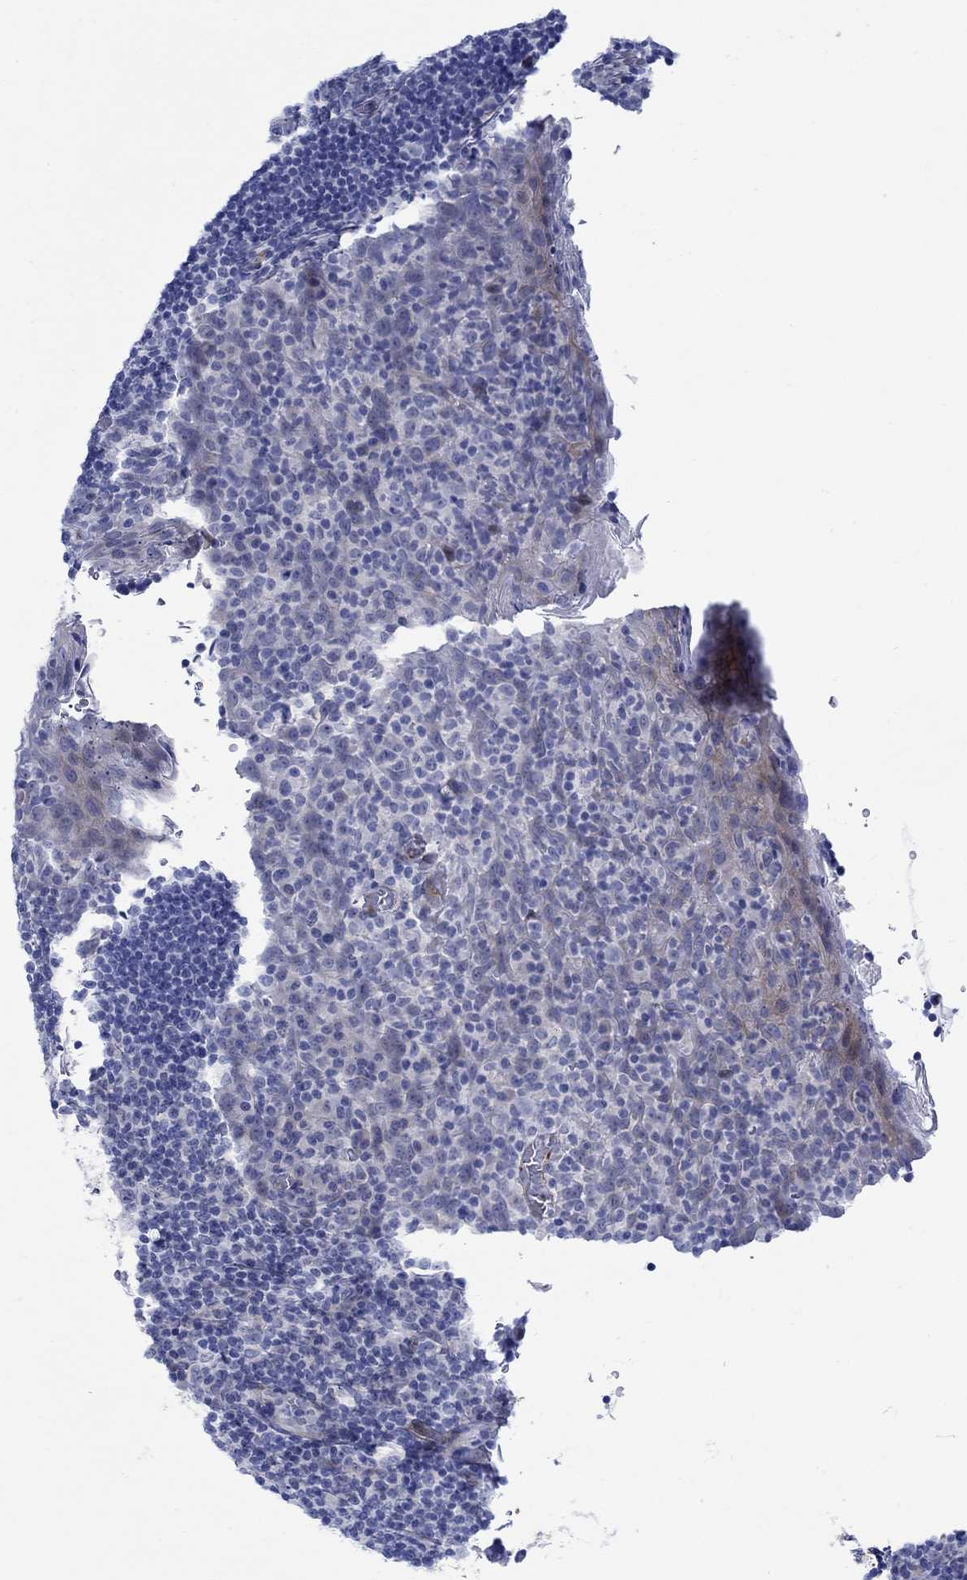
{"staining": {"intensity": "negative", "quantity": "none", "location": "none"}, "tissue": "tonsil", "cell_type": "Germinal center cells", "image_type": "normal", "snomed": [{"axis": "morphology", "description": "Normal tissue, NOS"}, {"axis": "topography", "description": "Tonsil"}], "caption": "This is a micrograph of IHC staining of benign tonsil, which shows no staining in germinal center cells. (Stains: DAB immunohistochemistry with hematoxylin counter stain, Microscopy: brightfield microscopy at high magnification).", "gene": "KSR2", "patient": {"sex": "male", "age": 17}}